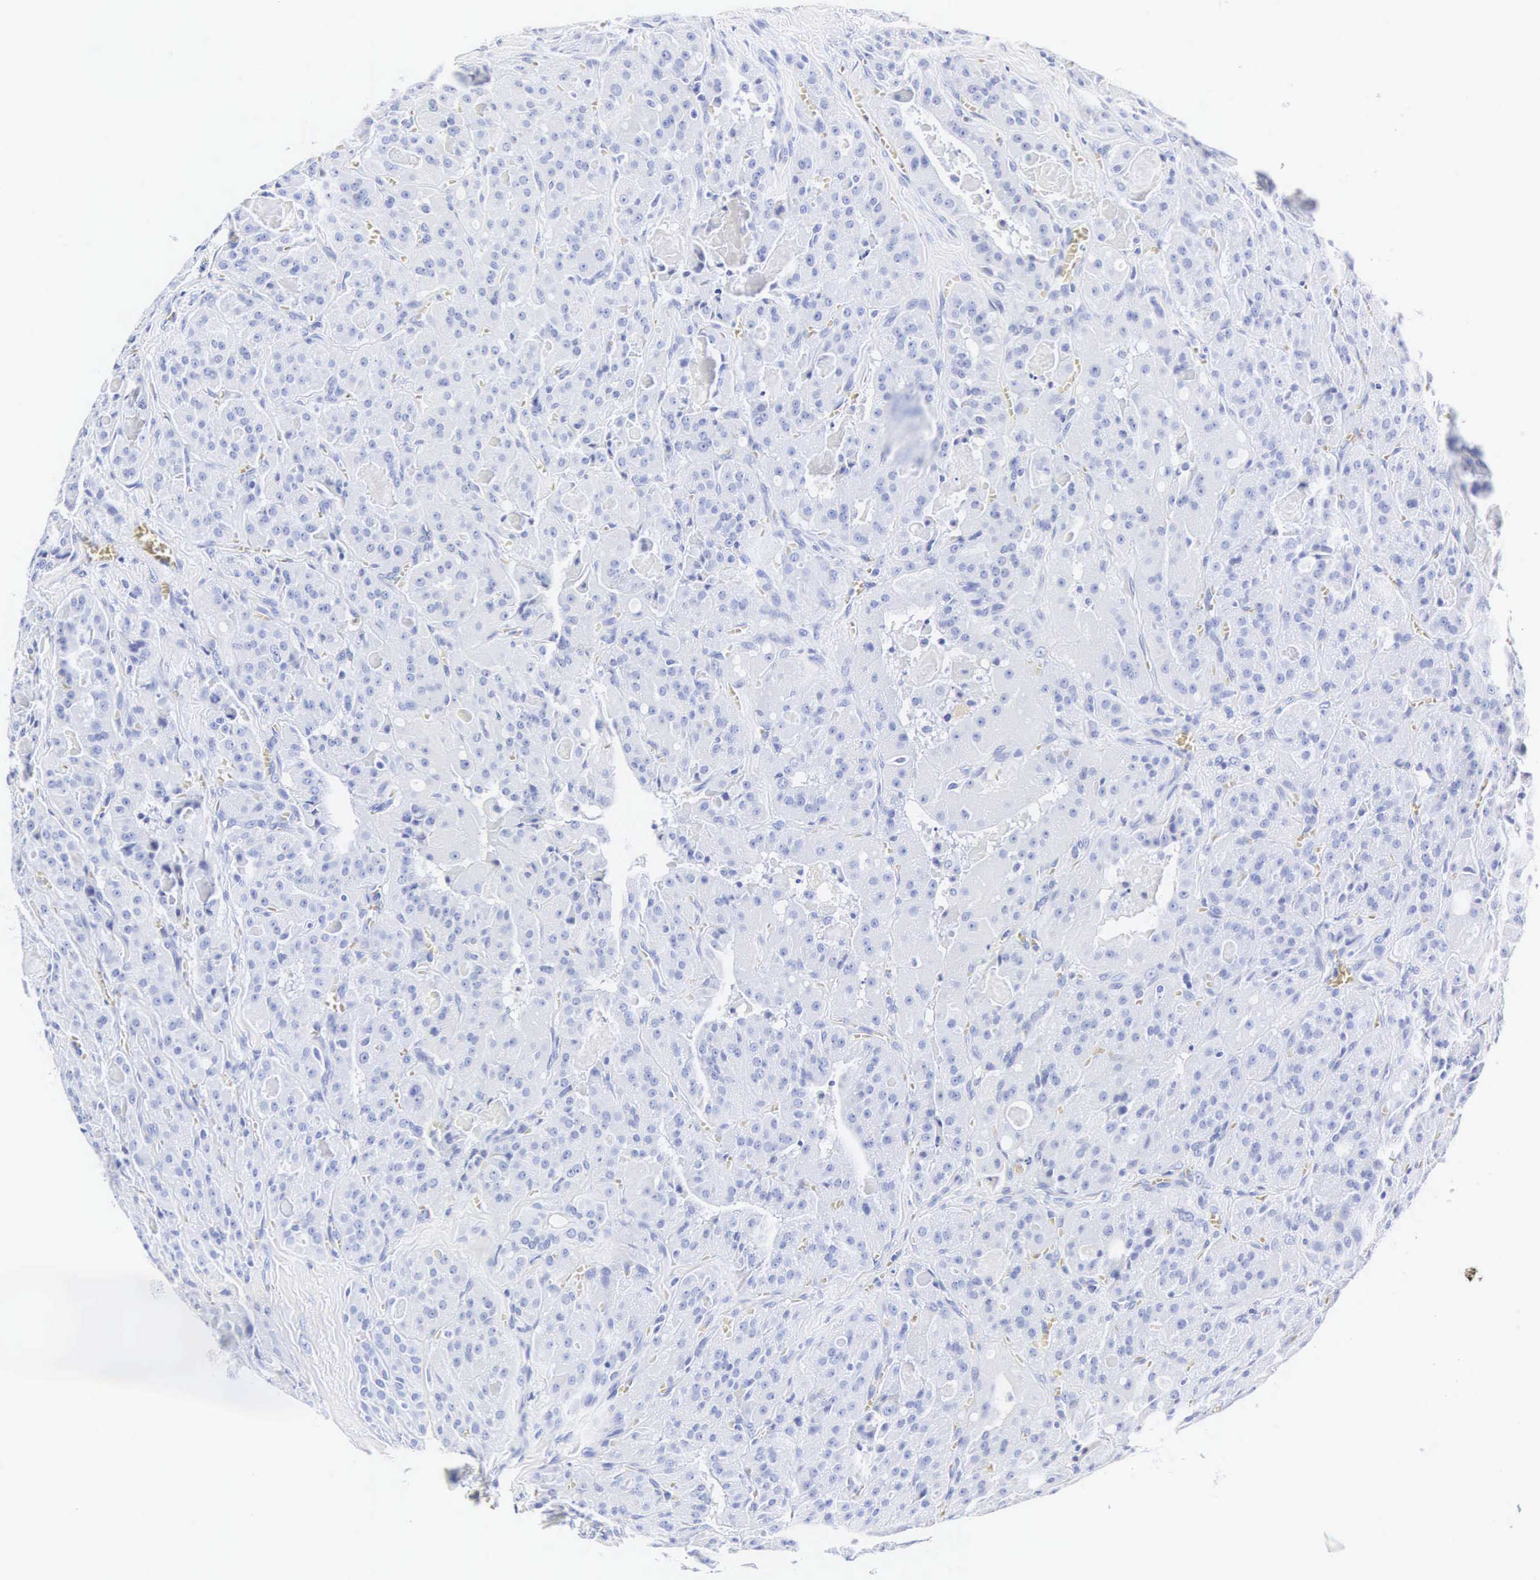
{"staining": {"intensity": "negative", "quantity": "none", "location": "none"}, "tissue": "thyroid cancer", "cell_type": "Tumor cells", "image_type": "cancer", "snomed": [{"axis": "morphology", "description": "Carcinoma, NOS"}, {"axis": "topography", "description": "Thyroid gland"}], "caption": "Immunohistochemistry (IHC) micrograph of neoplastic tissue: human thyroid cancer (carcinoma) stained with DAB shows no significant protein positivity in tumor cells.", "gene": "INS", "patient": {"sex": "male", "age": 76}}